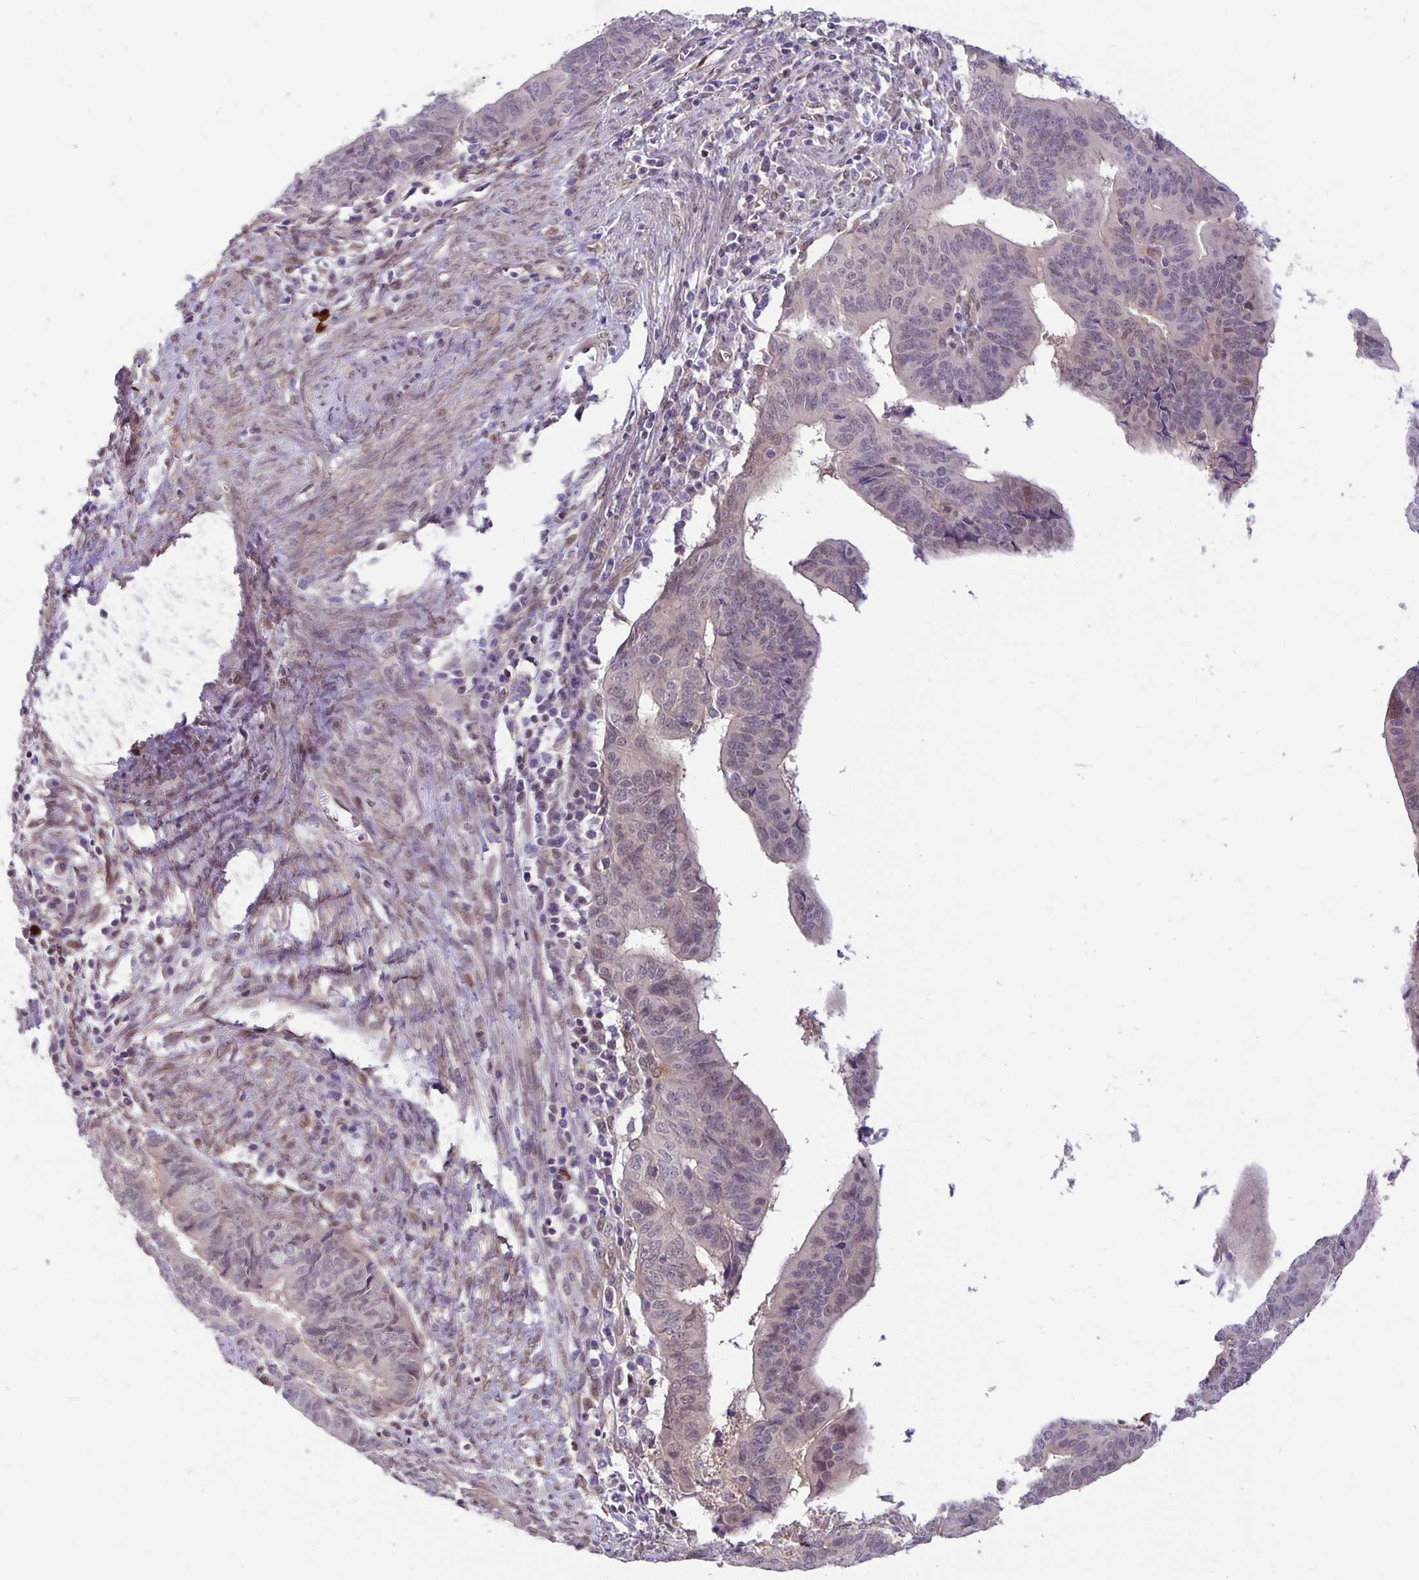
{"staining": {"intensity": "negative", "quantity": "none", "location": "none"}, "tissue": "endometrial cancer", "cell_type": "Tumor cells", "image_type": "cancer", "snomed": [{"axis": "morphology", "description": "Adenocarcinoma, NOS"}, {"axis": "topography", "description": "Endometrium"}], "caption": "An immunohistochemistry (IHC) micrograph of endometrial adenocarcinoma is shown. There is no staining in tumor cells of endometrial adenocarcinoma. (DAB (3,3'-diaminobenzidine) immunohistochemistry (IHC), high magnification).", "gene": "TAX1BP3", "patient": {"sex": "female", "age": 65}}